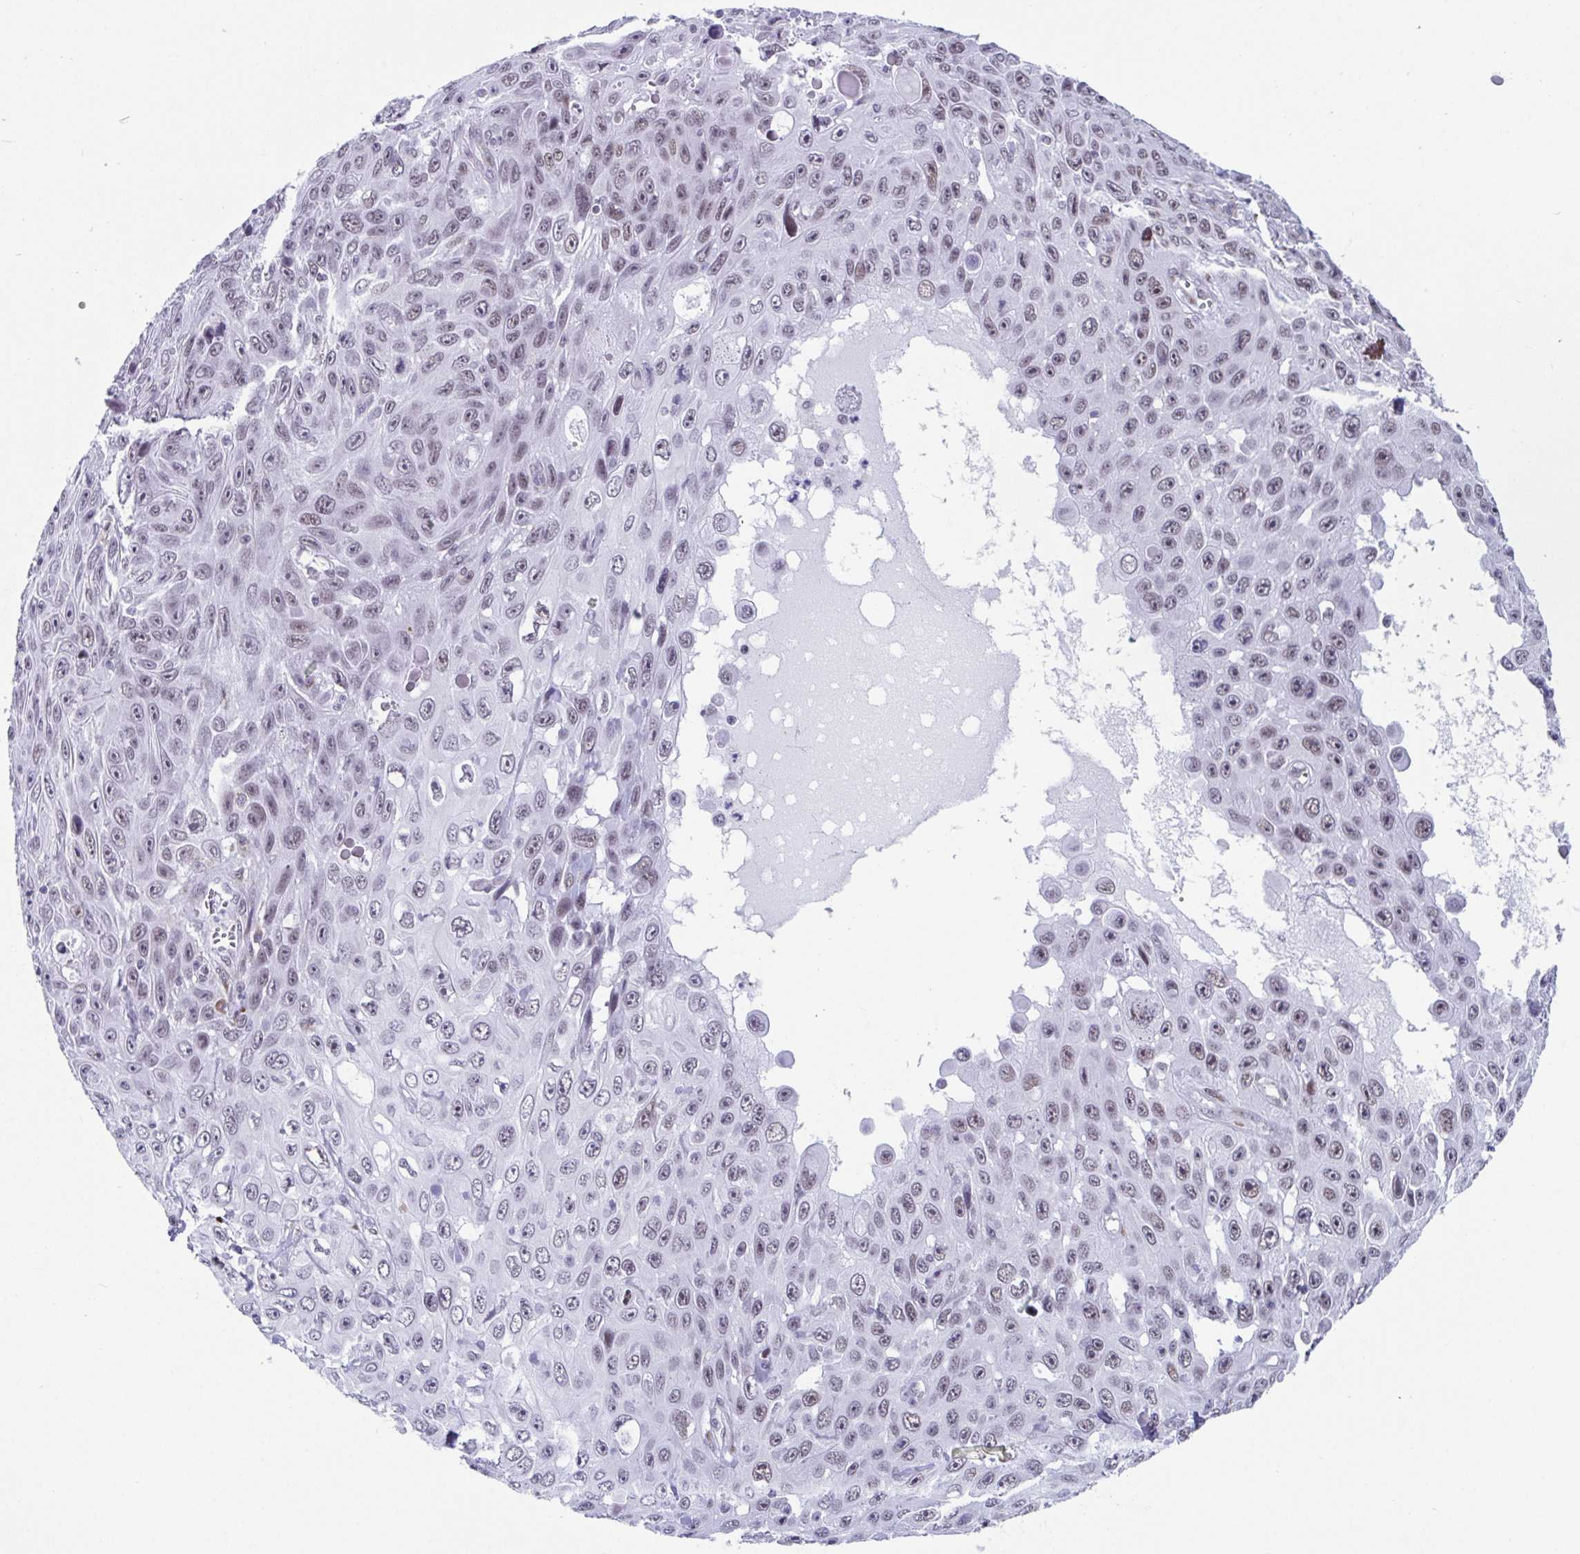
{"staining": {"intensity": "weak", "quantity": "25%-75%", "location": "nuclear"}, "tissue": "skin cancer", "cell_type": "Tumor cells", "image_type": "cancer", "snomed": [{"axis": "morphology", "description": "Squamous cell carcinoma, NOS"}, {"axis": "topography", "description": "Skin"}], "caption": "Weak nuclear protein staining is identified in about 25%-75% of tumor cells in squamous cell carcinoma (skin). (Stains: DAB in brown, nuclei in blue, Microscopy: brightfield microscopy at high magnification).", "gene": "WDR72", "patient": {"sex": "male", "age": 82}}